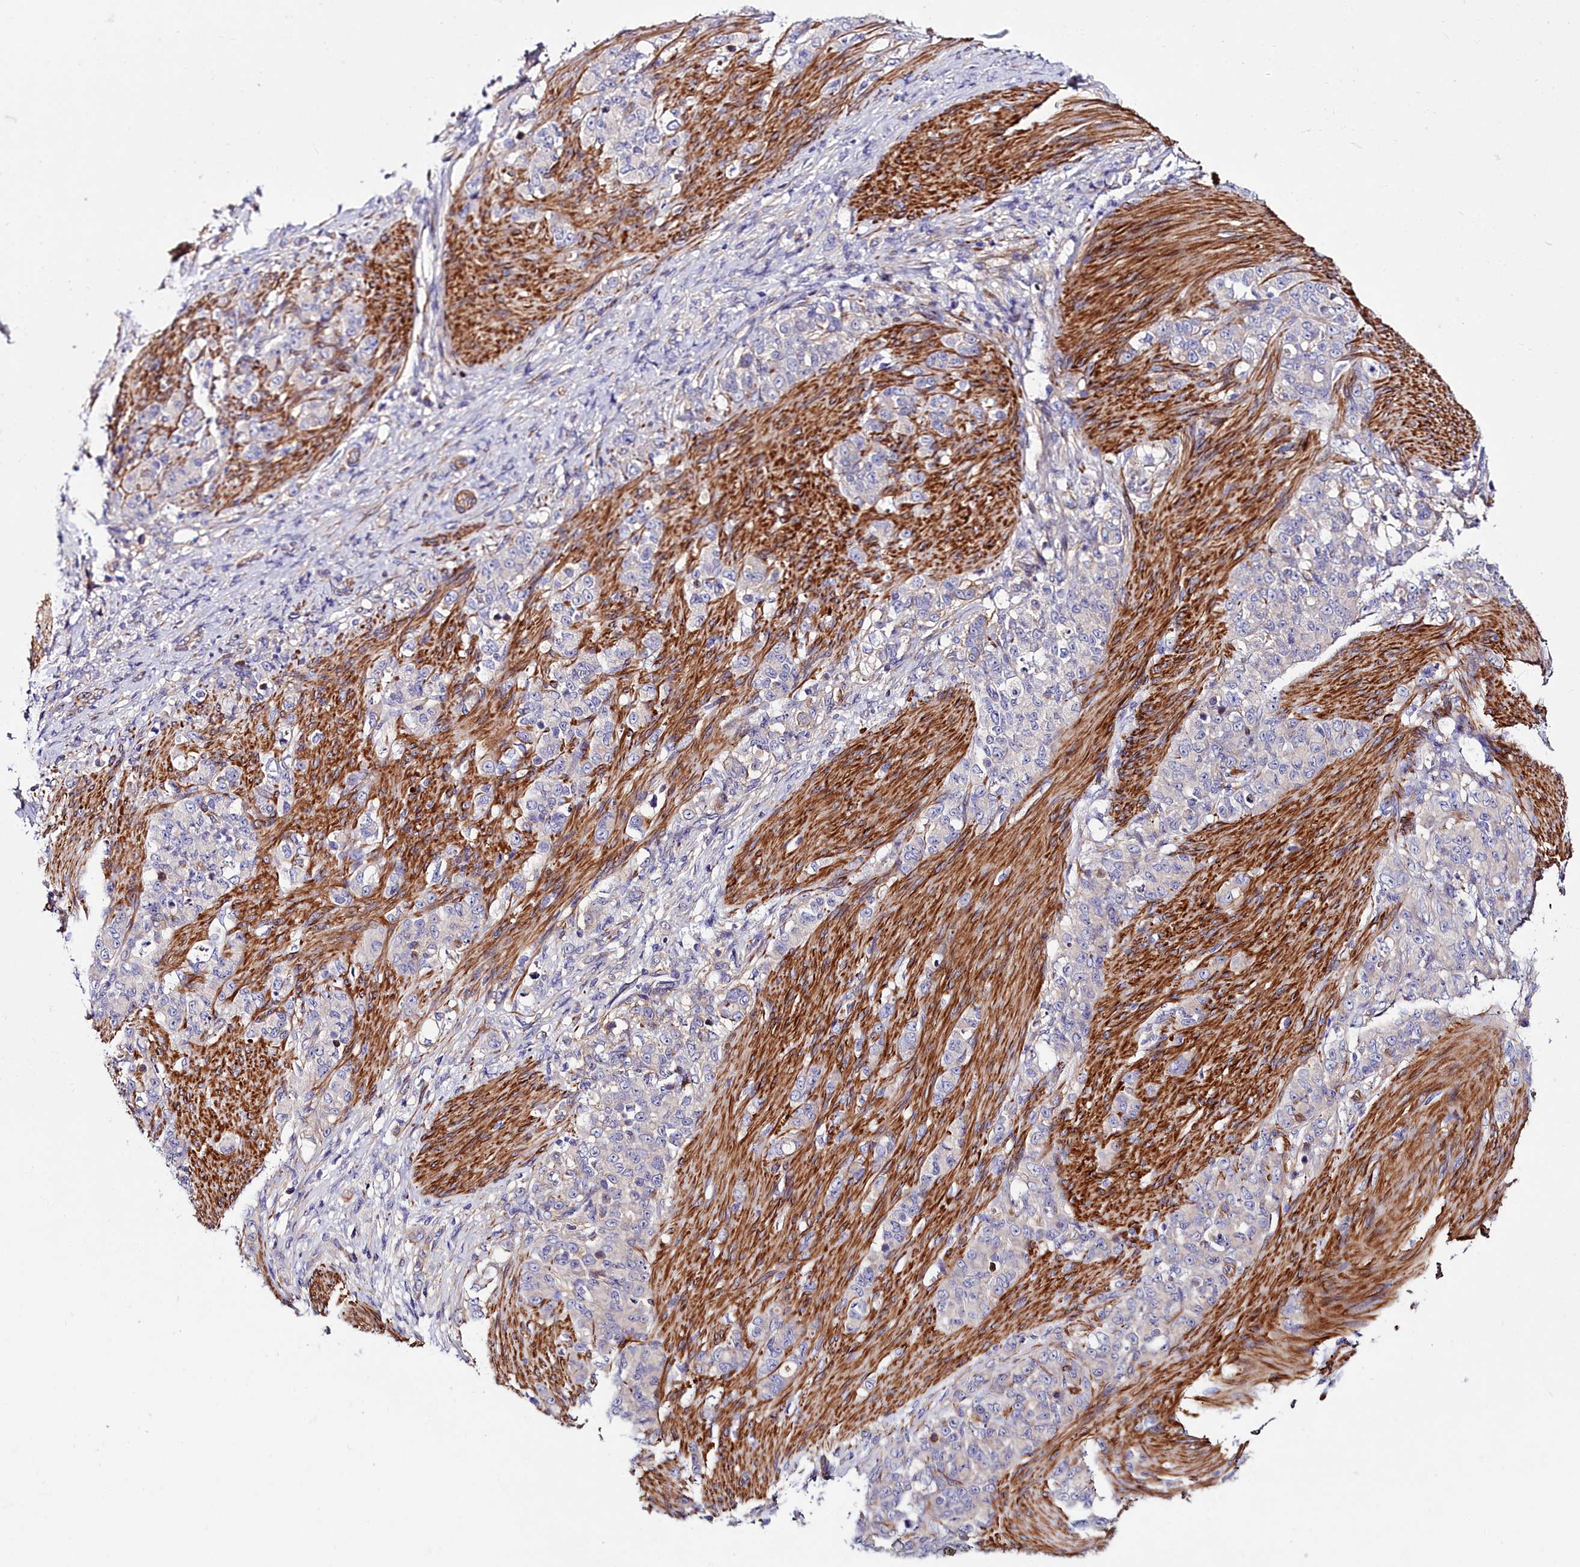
{"staining": {"intensity": "negative", "quantity": "none", "location": "none"}, "tissue": "stomach cancer", "cell_type": "Tumor cells", "image_type": "cancer", "snomed": [{"axis": "morphology", "description": "Adenocarcinoma, NOS"}, {"axis": "topography", "description": "Stomach"}], "caption": "Protein analysis of stomach cancer (adenocarcinoma) displays no significant expression in tumor cells.", "gene": "FADS3", "patient": {"sex": "female", "age": 79}}